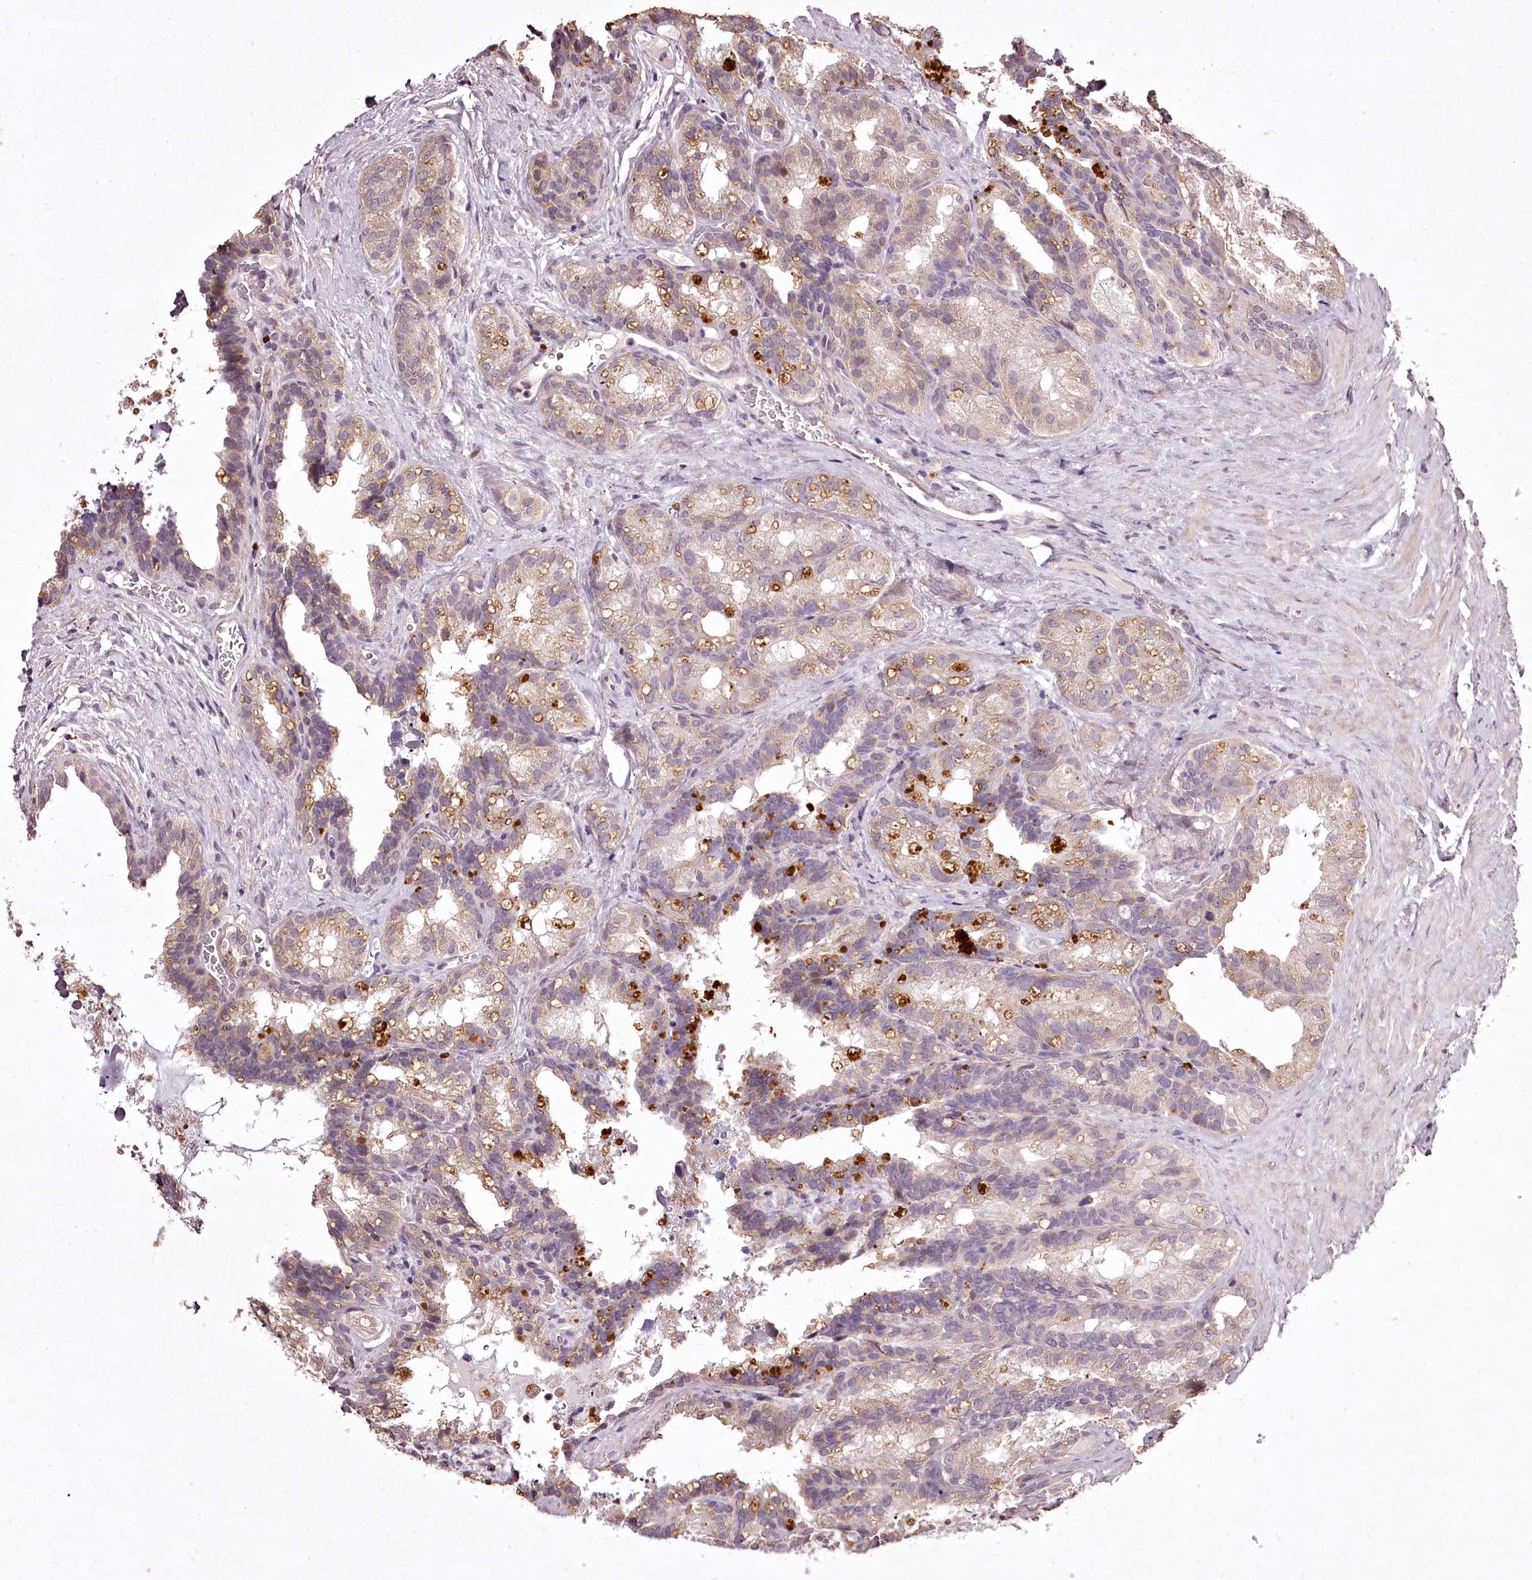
{"staining": {"intensity": "weak", "quantity": "<25%", "location": "cytoplasmic/membranous"}, "tissue": "seminal vesicle", "cell_type": "Glandular cells", "image_type": "normal", "snomed": [{"axis": "morphology", "description": "Normal tissue, NOS"}, {"axis": "topography", "description": "Seminal veicle"}], "caption": "Immunohistochemistry (IHC) of unremarkable seminal vesicle reveals no expression in glandular cells. Brightfield microscopy of immunohistochemistry stained with DAB (3,3'-diaminobenzidine) (brown) and hematoxylin (blue), captured at high magnification.", "gene": "ADRA1D", "patient": {"sex": "male", "age": 60}}